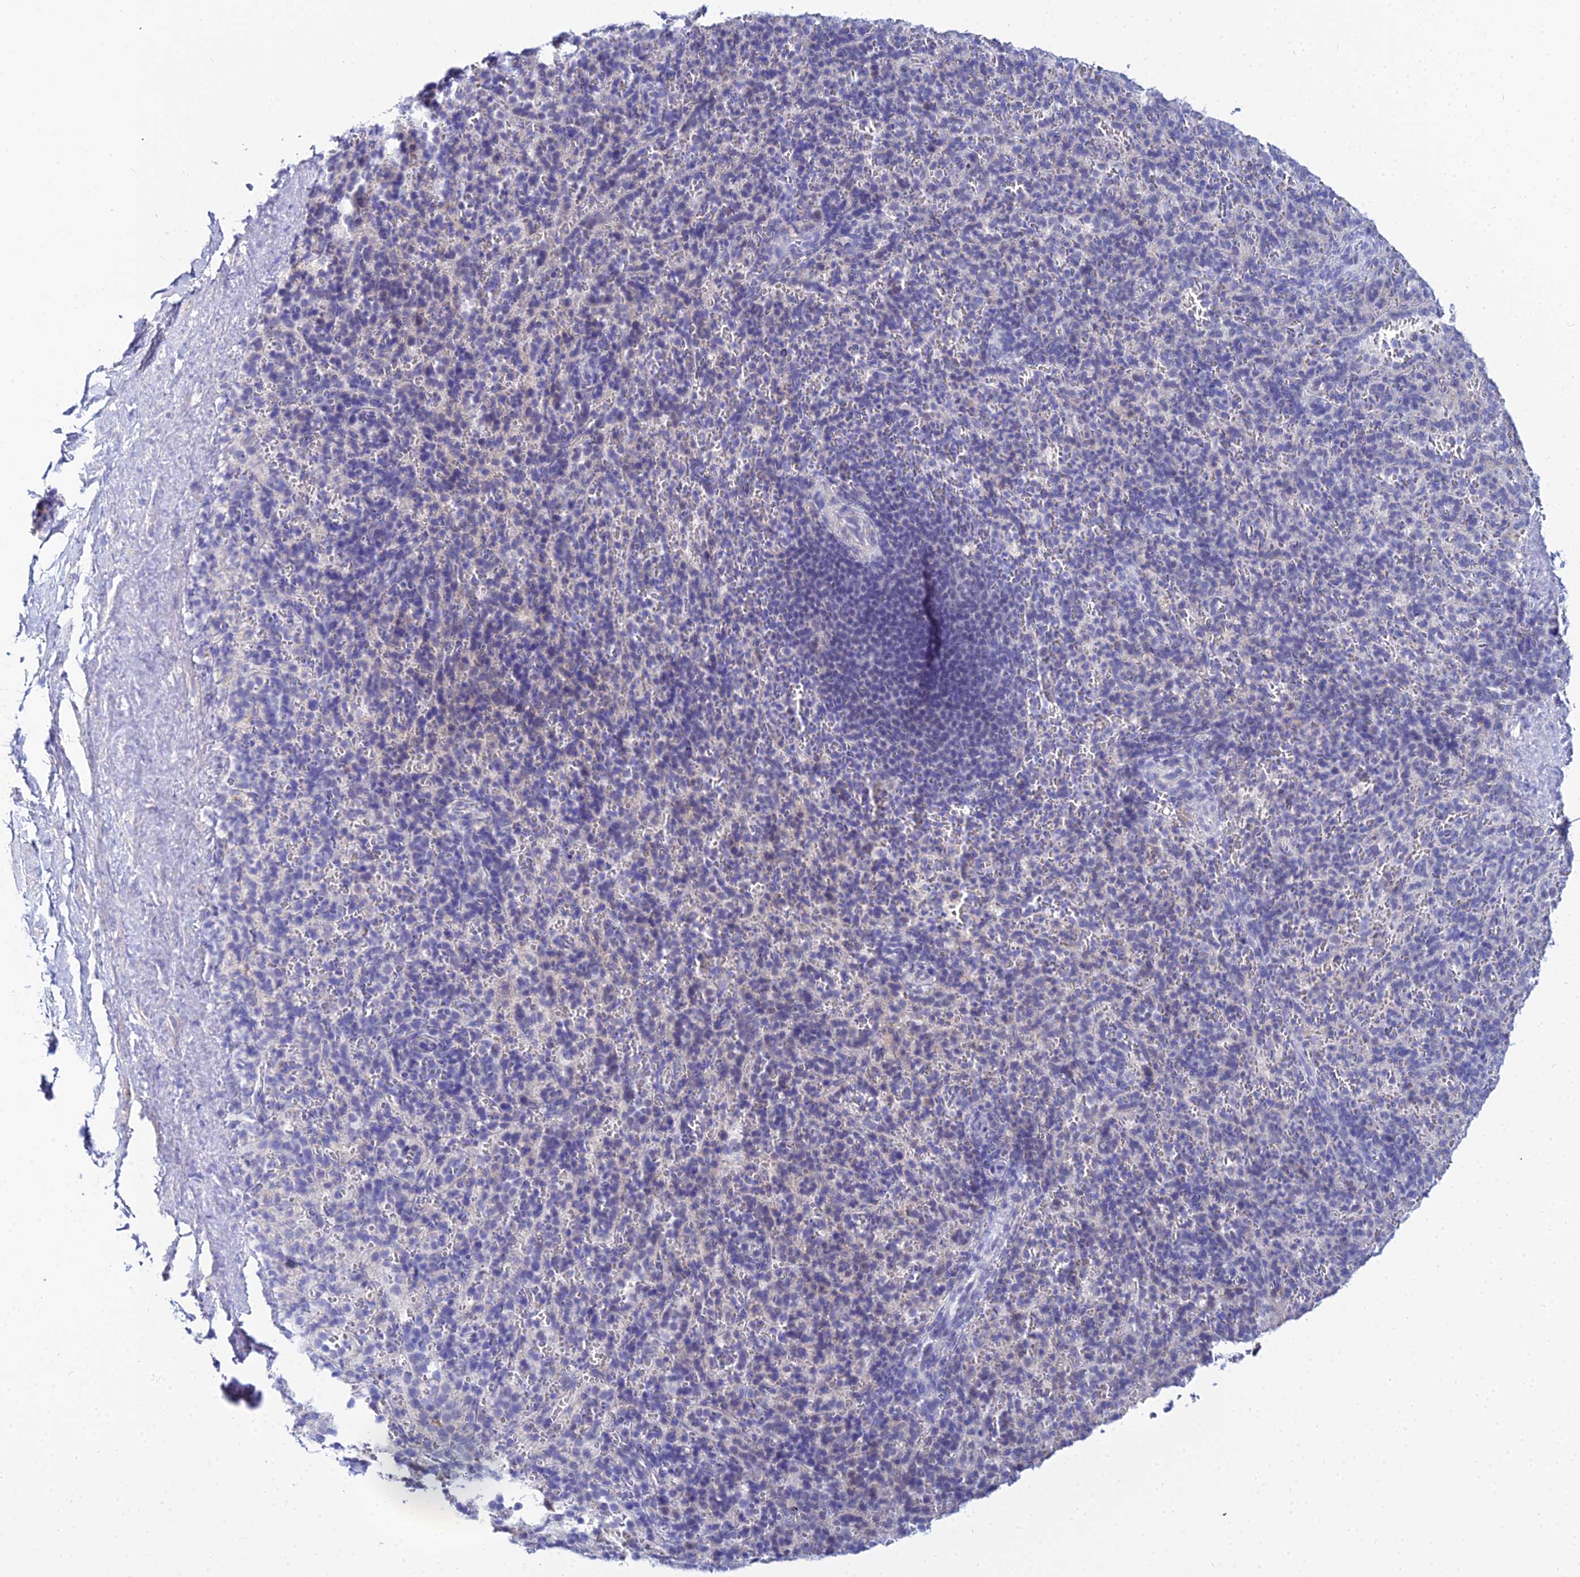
{"staining": {"intensity": "negative", "quantity": "none", "location": "none"}, "tissue": "spleen", "cell_type": "Cells in red pulp", "image_type": "normal", "snomed": [{"axis": "morphology", "description": "Normal tissue, NOS"}, {"axis": "topography", "description": "Spleen"}], "caption": "Immunohistochemical staining of unremarkable human spleen reveals no significant expression in cells in red pulp. (DAB immunohistochemistry (IHC) with hematoxylin counter stain).", "gene": "ZXDA", "patient": {"sex": "female", "age": 21}}